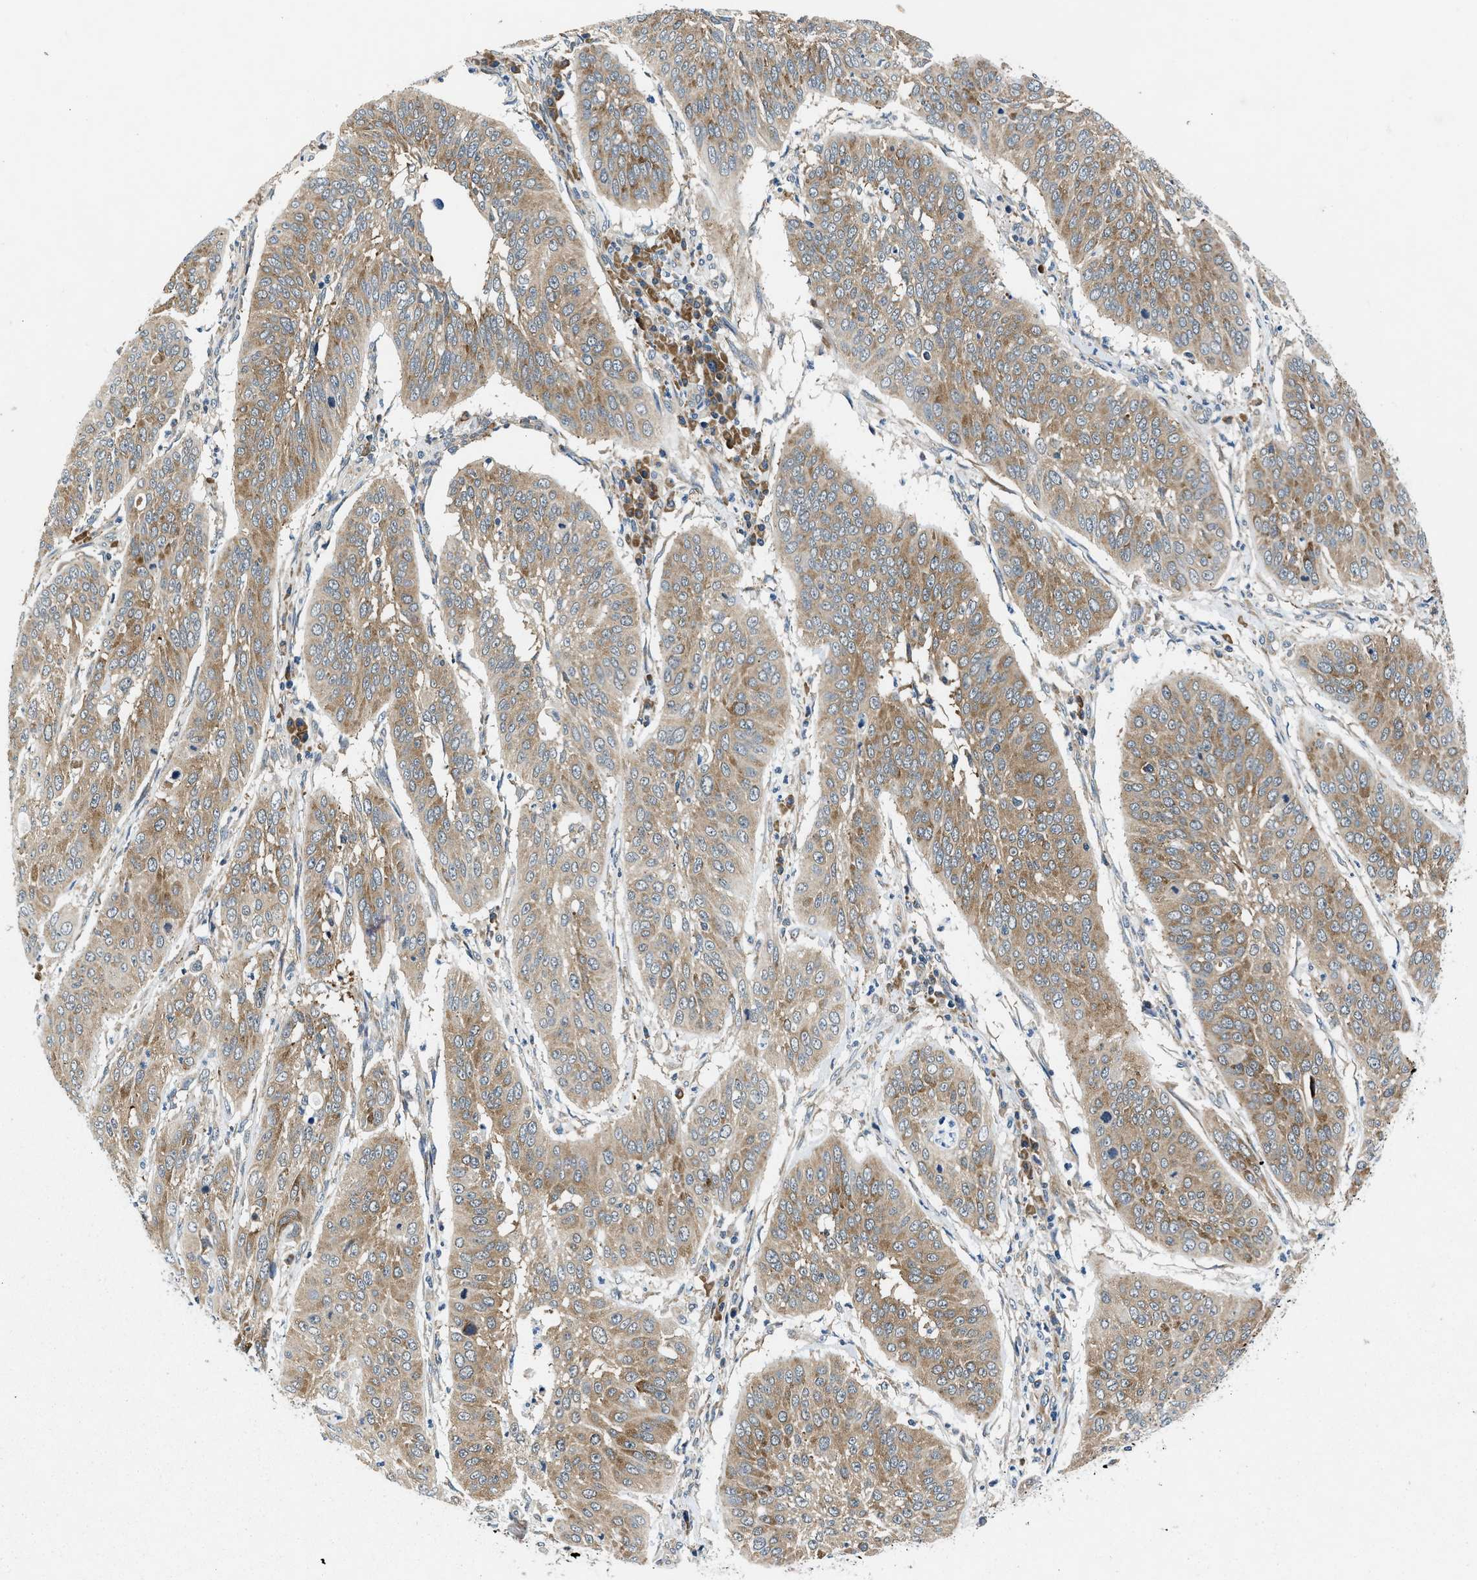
{"staining": {"intensity": "moderate", "quantity": ">75%", "location": "cytoplasmic/membranous"}, "tissue": "cervical cancer", "cell_type": "Tumor cells", "image_type": "cancer", "snomed": [{"axis": "morphology", "description": "Normal tissue, NOS"}, {"axis": "morphology", "description": "Squamous cell carcinoma, NOS"}, {"axis": "topography", "description": "Cervix"}], "caption": "Cervical cancer (squamous cell carcinoma) tissue shows moderate cytoplasmic/membranous expression in approximately >75% of tumor cells", "gene": "PA2G4", "patient": {"sex": "female", "age": 39}}